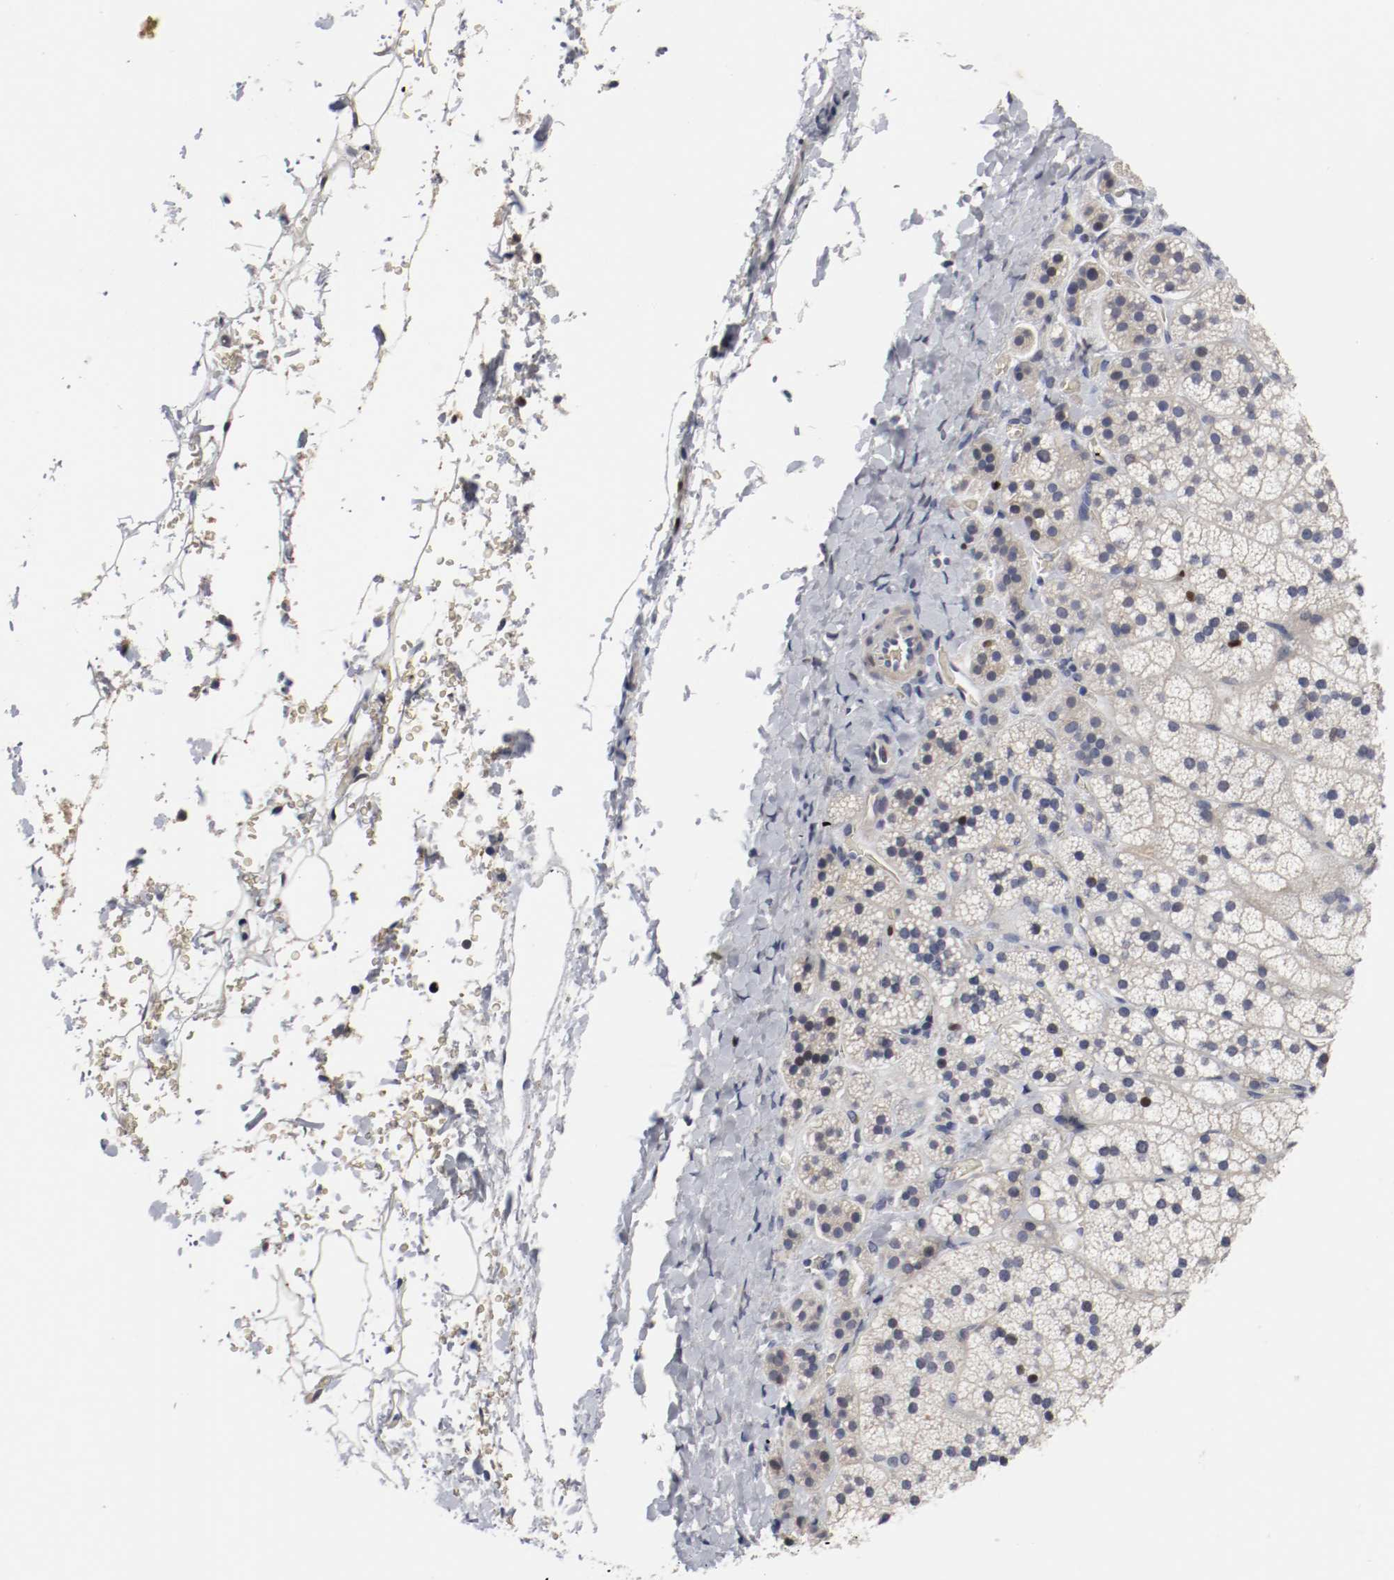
{"staining": {"intensity": "strong", "quantity": "<25%", "location": "nuclear"}, "tissue": "adrenal gland", "cell_type": "Glandular cells", "image_type": "normal", "snomed": [{"axis": "morphology", "description": "Normal tissue, NOS"}, {"axis": "topography", "description": "Adrenal gland"}], "caption": "DAB (3,3'-diaminobenzidine) immunohistochemical staining of benign human adrenal gland reveals strong nuclear protein positivity in approximately <25% of glandular cells. (DAB = brown stain, brightfield microscopy at high magnification).", "gene": "MCM6", "patient": {"sex": "female", "age": 44}}